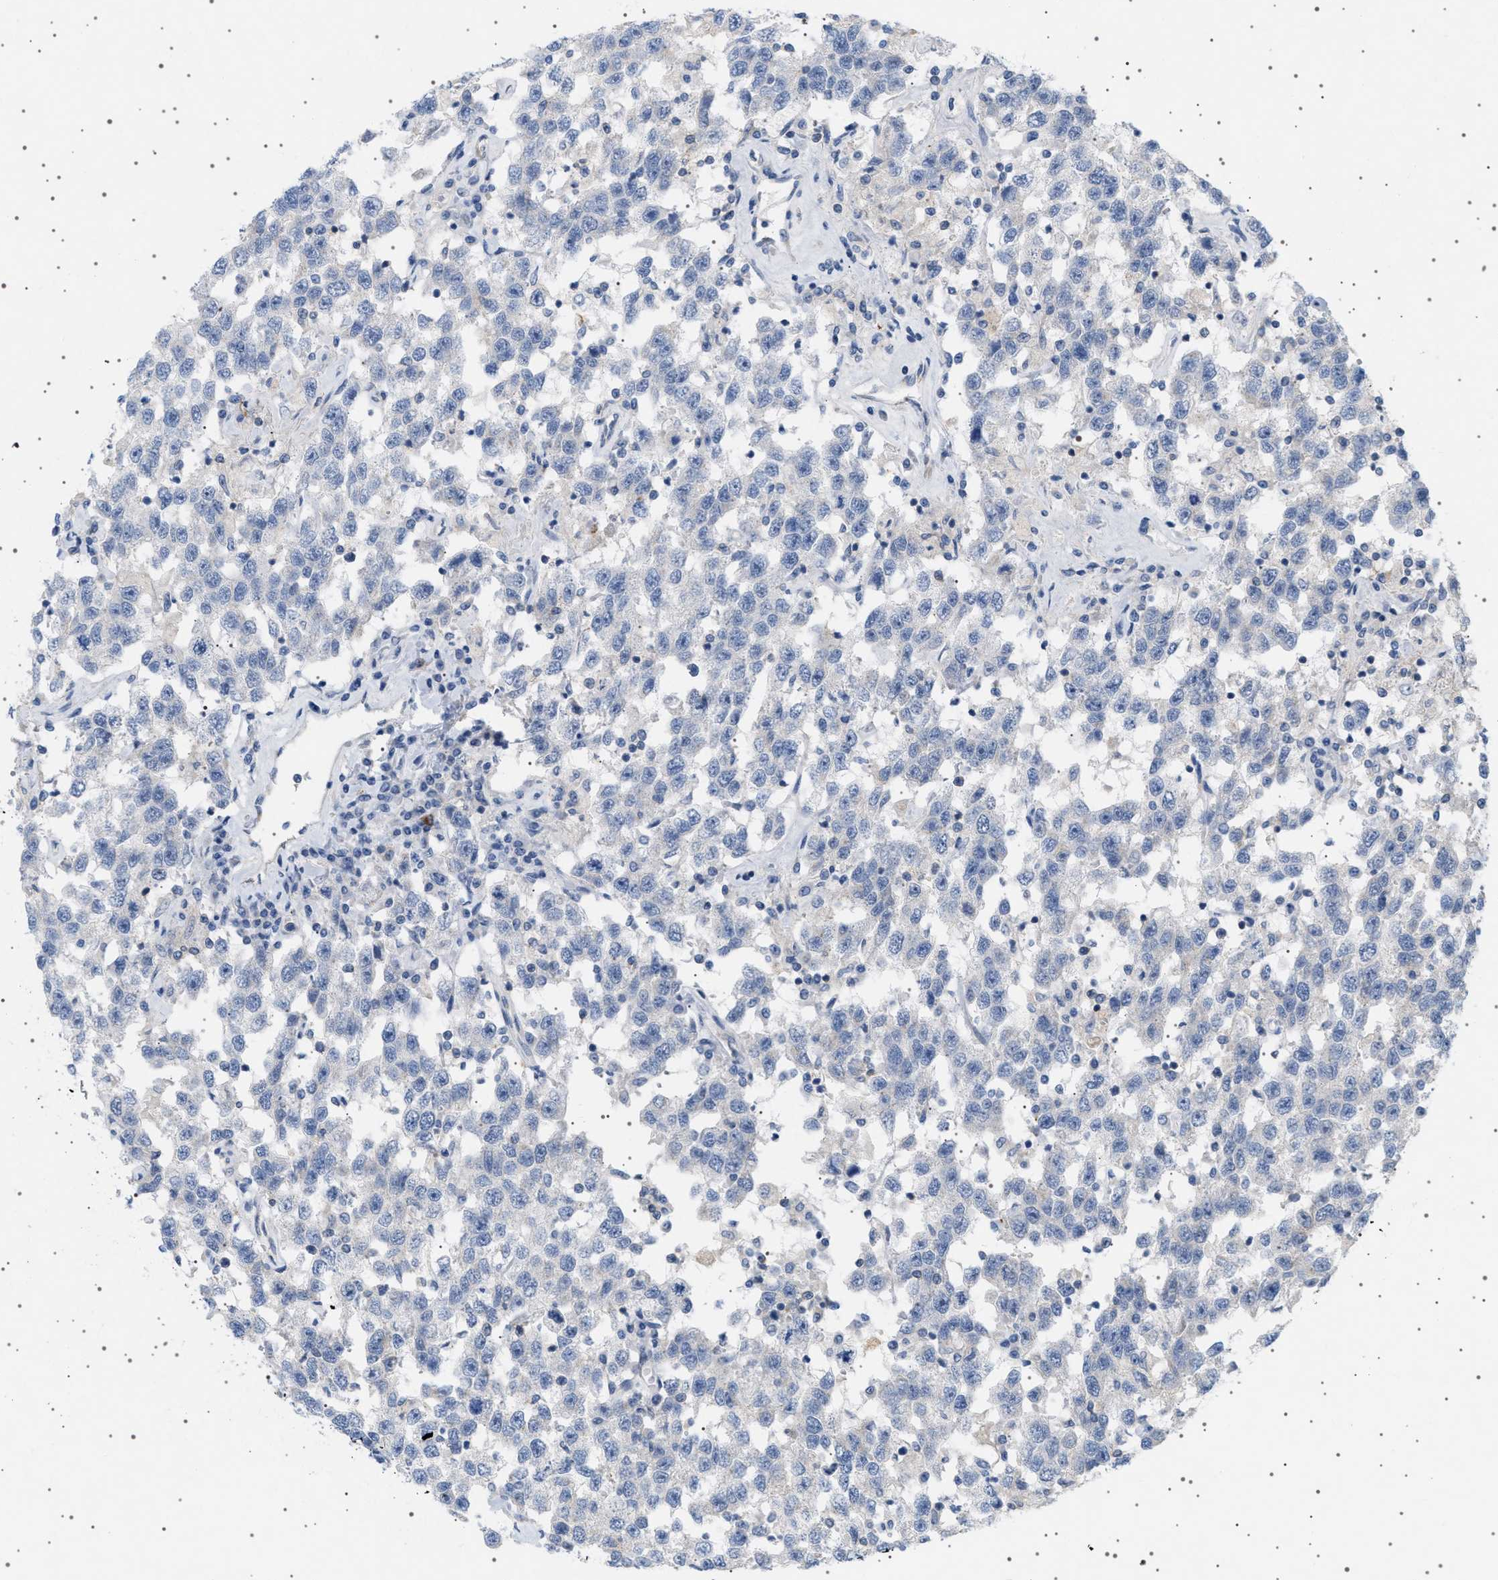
{"staining": {"intensity": "negative", "quantity": "none", "location": "none"}, "tissue": "testis cancer", "cell_type": "Tumor cells", "image_type": "cancer", "snomed": [{"axis": "morphology", "description": "Seminoma, NOS"}, {"axis": "topography", "description": "Testis"}], "caption": "A high-resolution photomicrograph shows IHC staining of testis cancer (seminoma), which demonstrates no significant positivity in tumor cells. (DAB immunohistochemistry with hematoxylin counter stain).", "gene": "ADCY10", "patient": {"sex": "male", "age": 41}}